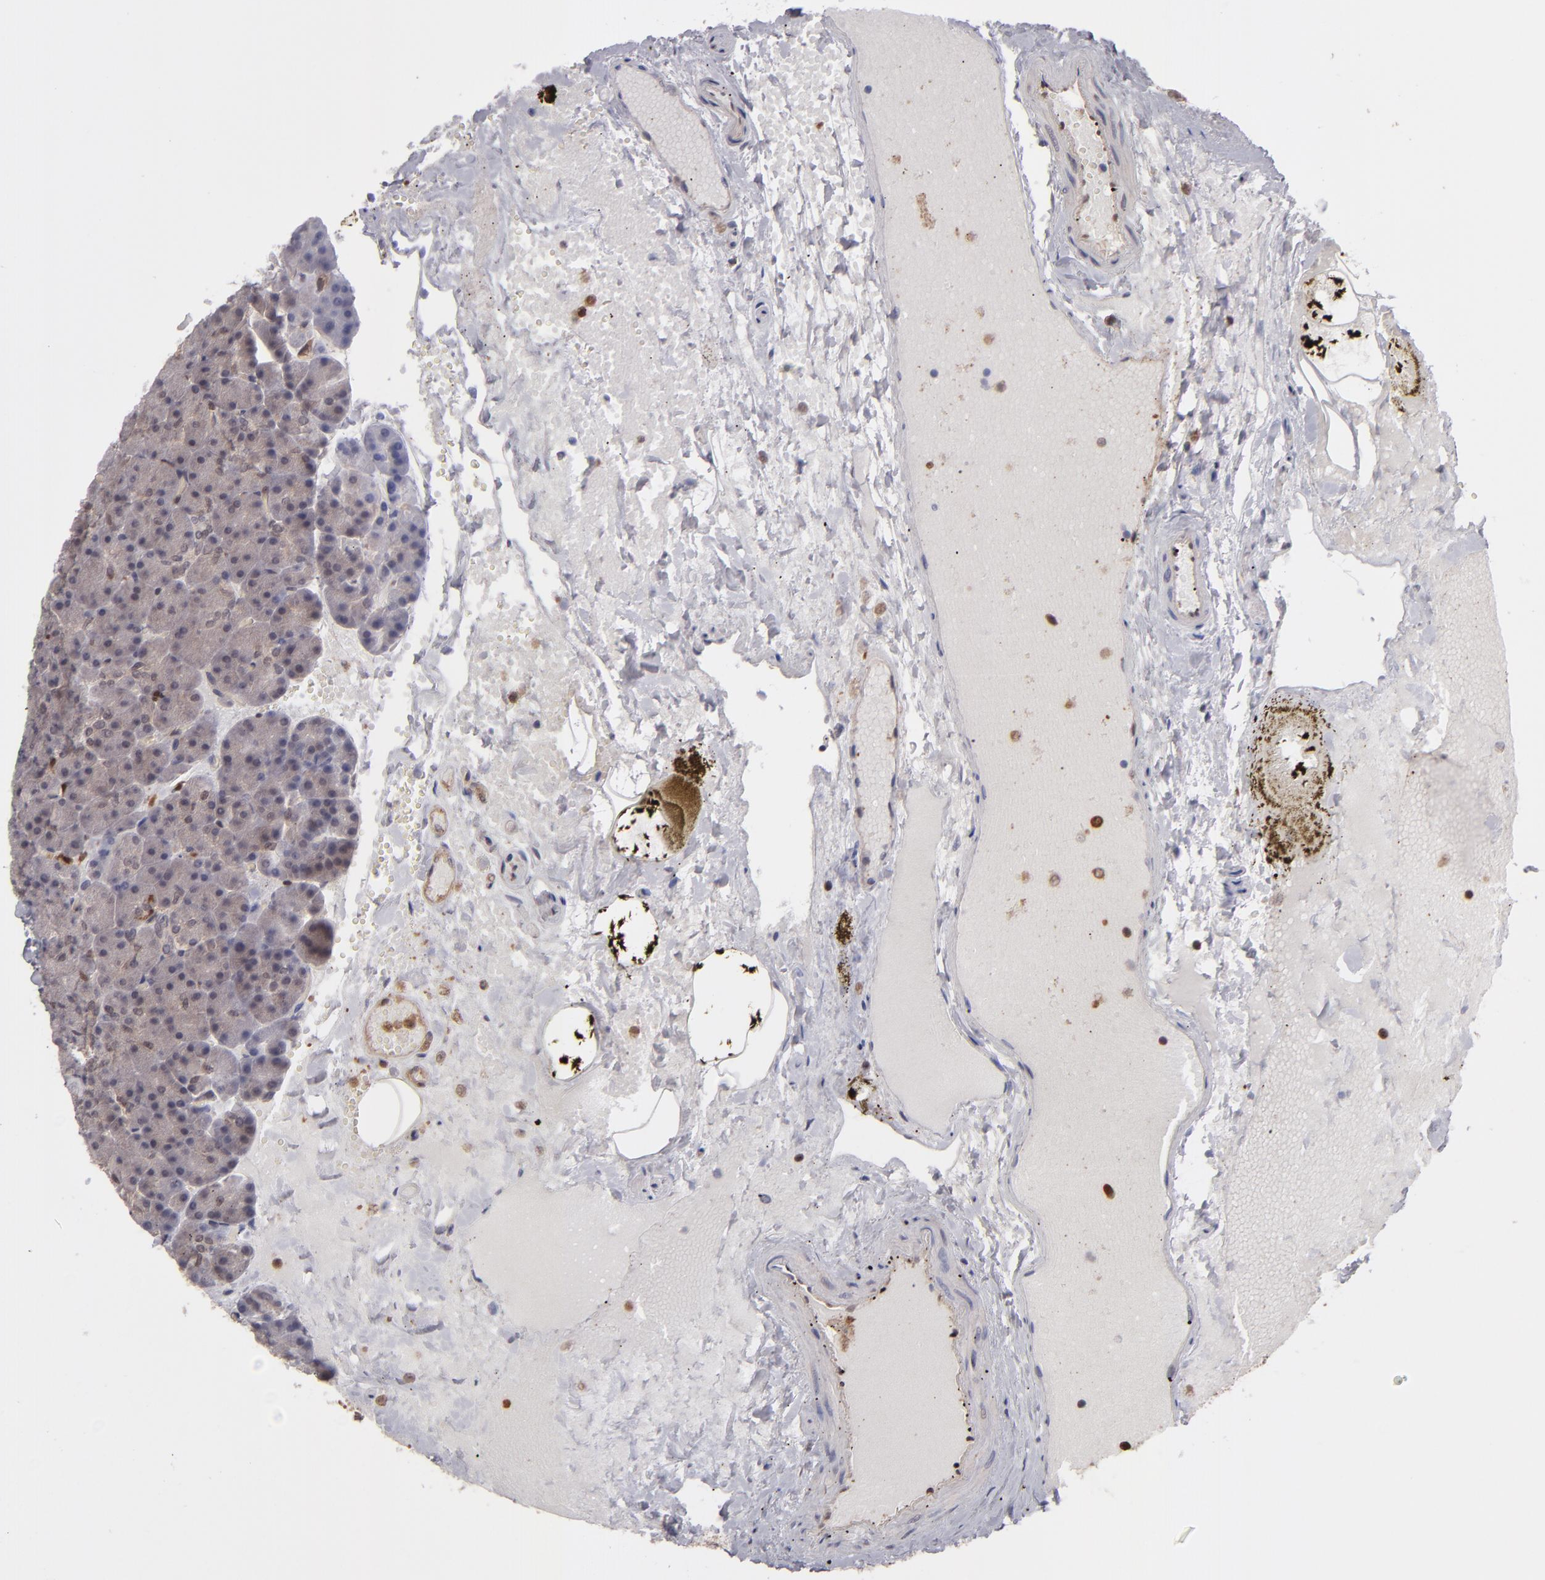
{"staining": {"intensity": "weak", "quantity": "25%-75%", "location": "cytoplasmic/membranous,nuclear"}, "tissue": "pancreas", "cell_type": "Exocrine glandular cells", "image_type": "normal", "snomed": [{"axis": "morphology", "description": "Normal tissue, NOS"}, {"axis": "topography", "description": "Pancreas"}], "caption": "This image displays immunohistochemistry (IHC) staining of unremarkable pancreas, with low weak cytoplasmic/membranous,nuclear staining in about 25%-75% of exocrine glandular cells.", "gene": "GRB2", "patient": {"sex": "female", "age": 35}}